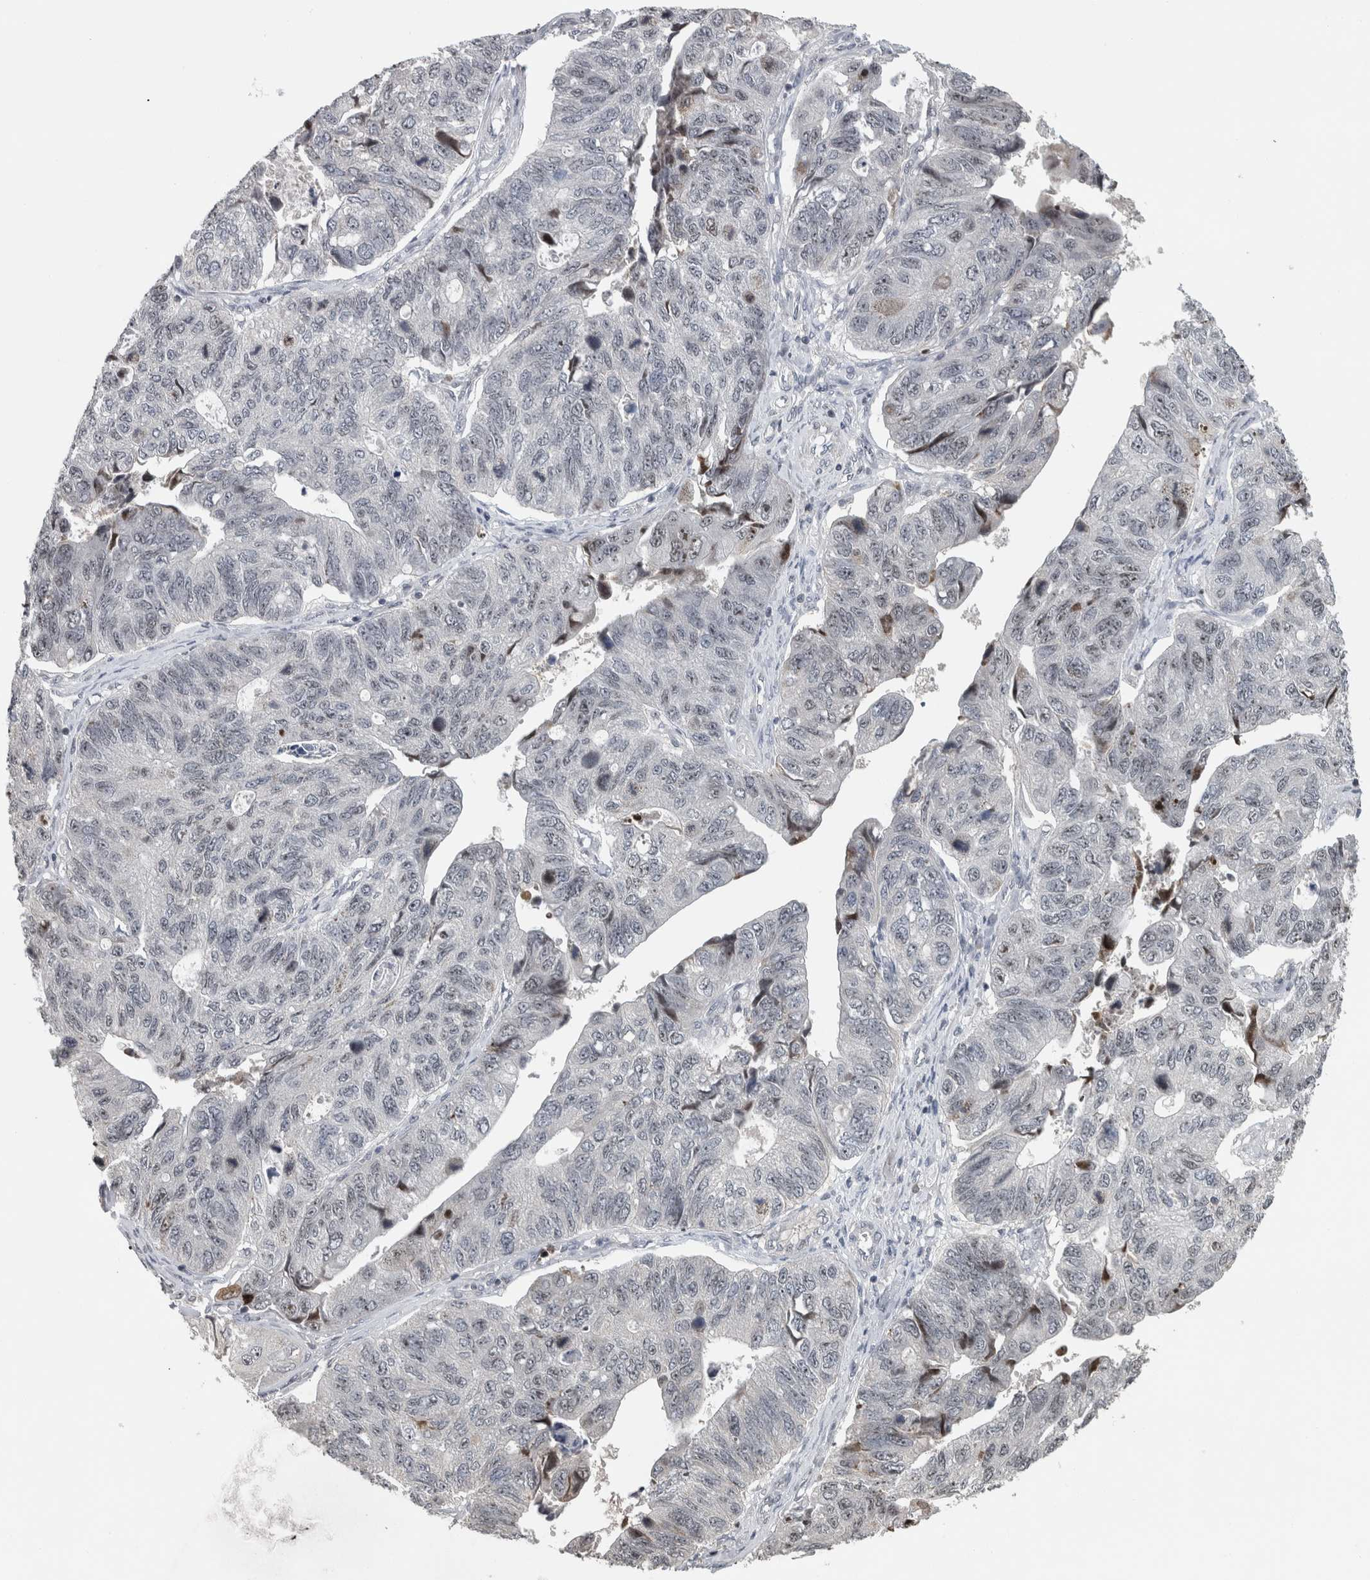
{"staining": {"intensity": "negative", "quantity": "none", "location": "none"}, "tissue": "stomach cancer", "cell_type": "Tumor cells", "image_type": "cancer", "snomed": [{"axis": "morphology", "description": "Adenocarcinoma, NOS"}, {"axis": "topography", "description": "Stomach"}], "caption": "Immunohistochemical staining of stomach adenocarcinoma shows no significant expression in tumor cells.", "gene": "RBM28", "patient": {"sex": "male", "age": 59}}